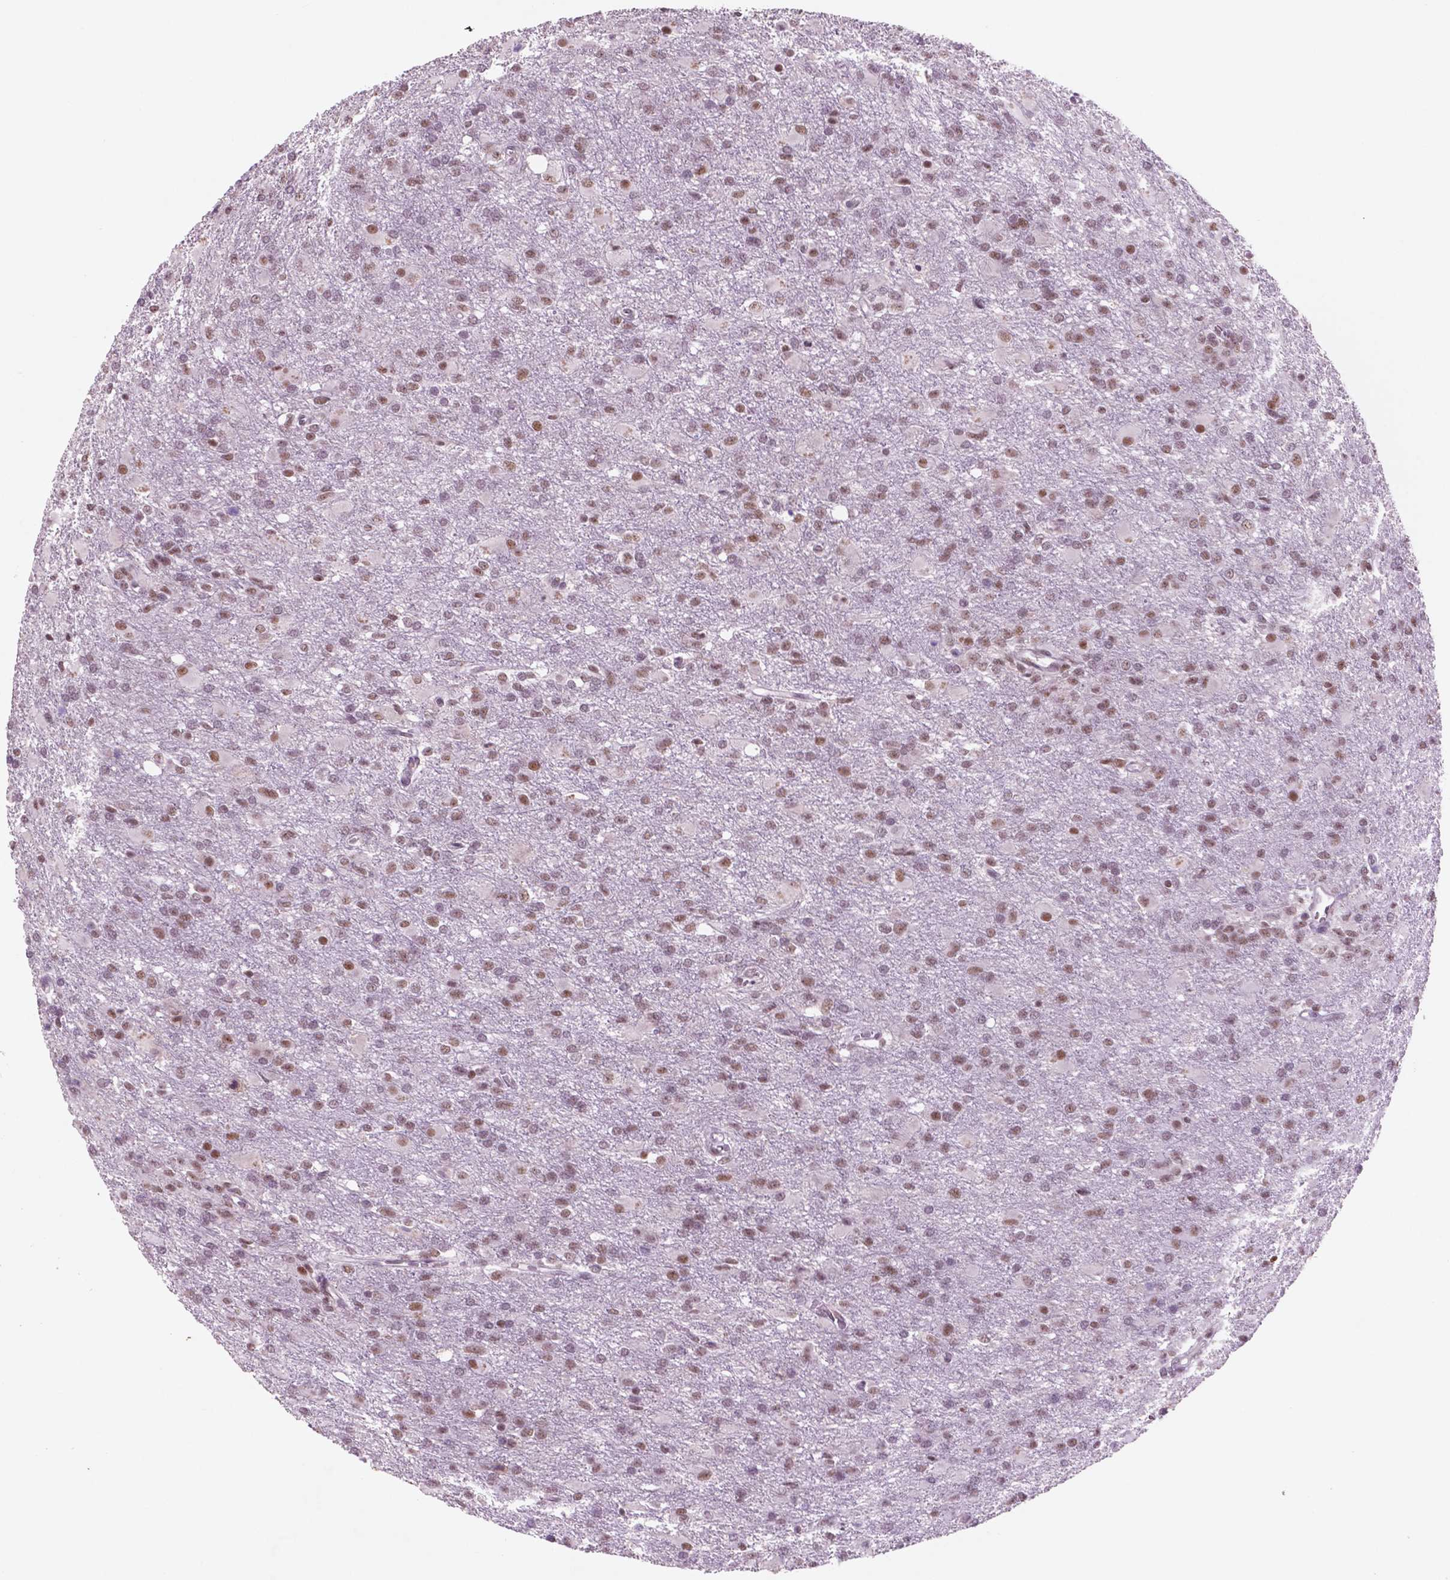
{"staining": {"intensity": "moderate", "quantity": ">75%", "location": "nuclear"}, "tissue": "glioma", "cell_type": "Tumor cells", "image_type": "cancer", "snomed": [{"axis": "morphology", "description": "Glioma, malignant, High grade"}, {"axis": "topography", "description": "Brain"}], "caption": "Glioma stained for a protein demonstrates moderate nuclear positivity in tumor cells.", "gene": "CTR9", "patient": {"sex": "male", "age": 68}}